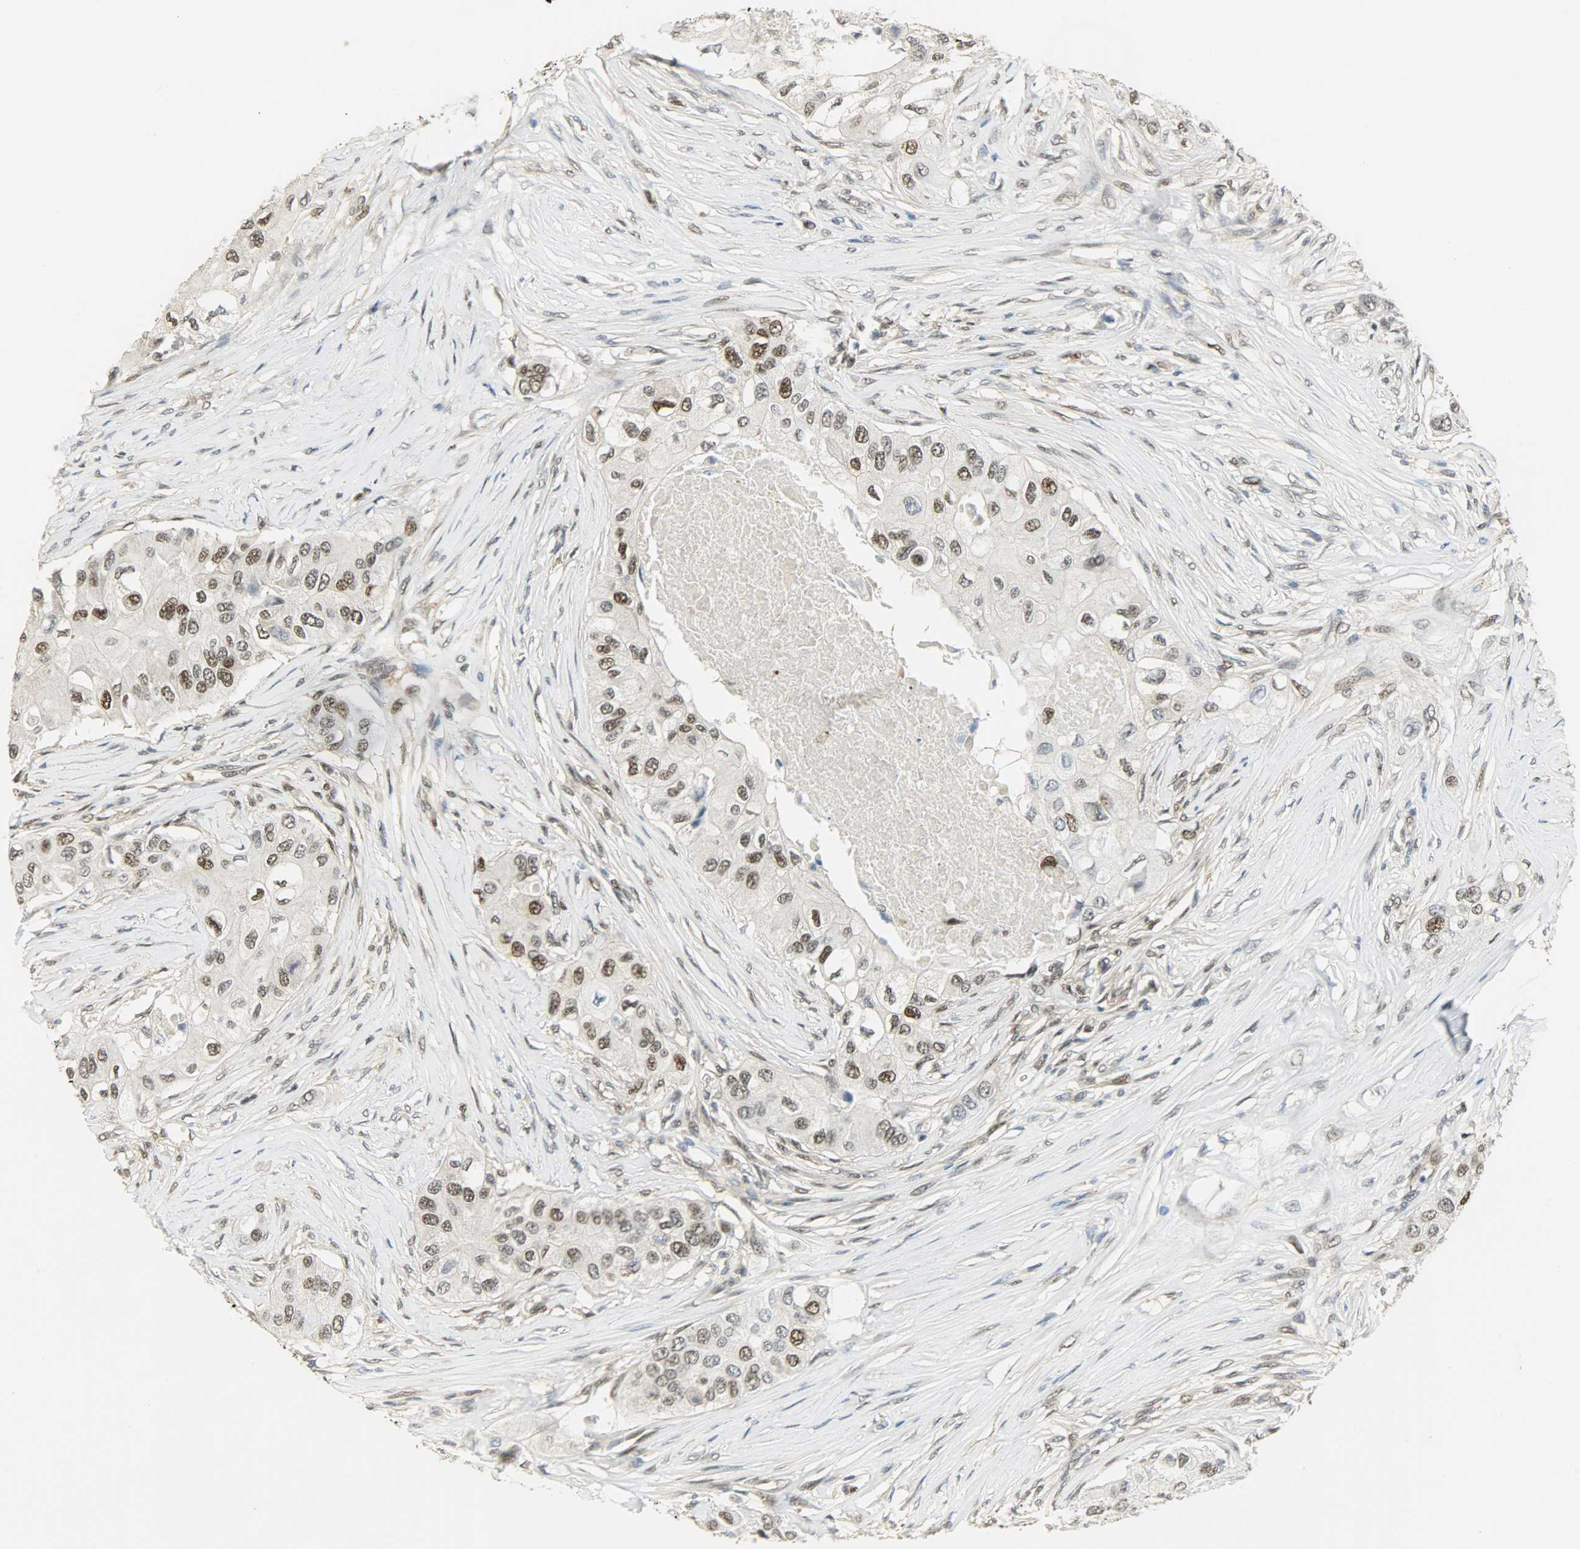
{"staining": {"intensity": "strong", "quantity": ">75%", "location": "nuclear"}, "tissue": "breast cancer", "cell_type": "Tumor cells", "image_type": "cancer", "snomed": [{"axis": "morphology", "description": "Normal tissue, NOS"}, {"axis": "morphology", "description": "Duct carcinoma"}, {"axis": "topography", "description": "Breast"}], "caption": "DAB (3,3'-diaminobenzidine) immunohistochemical staining of invasive ductal carcinoma (breast) demonstrates strong nuclear protein staining in about >75% of tumor cells.", "gene": "NPEPL1", "patient": {"sex": "female", "age": 49}}